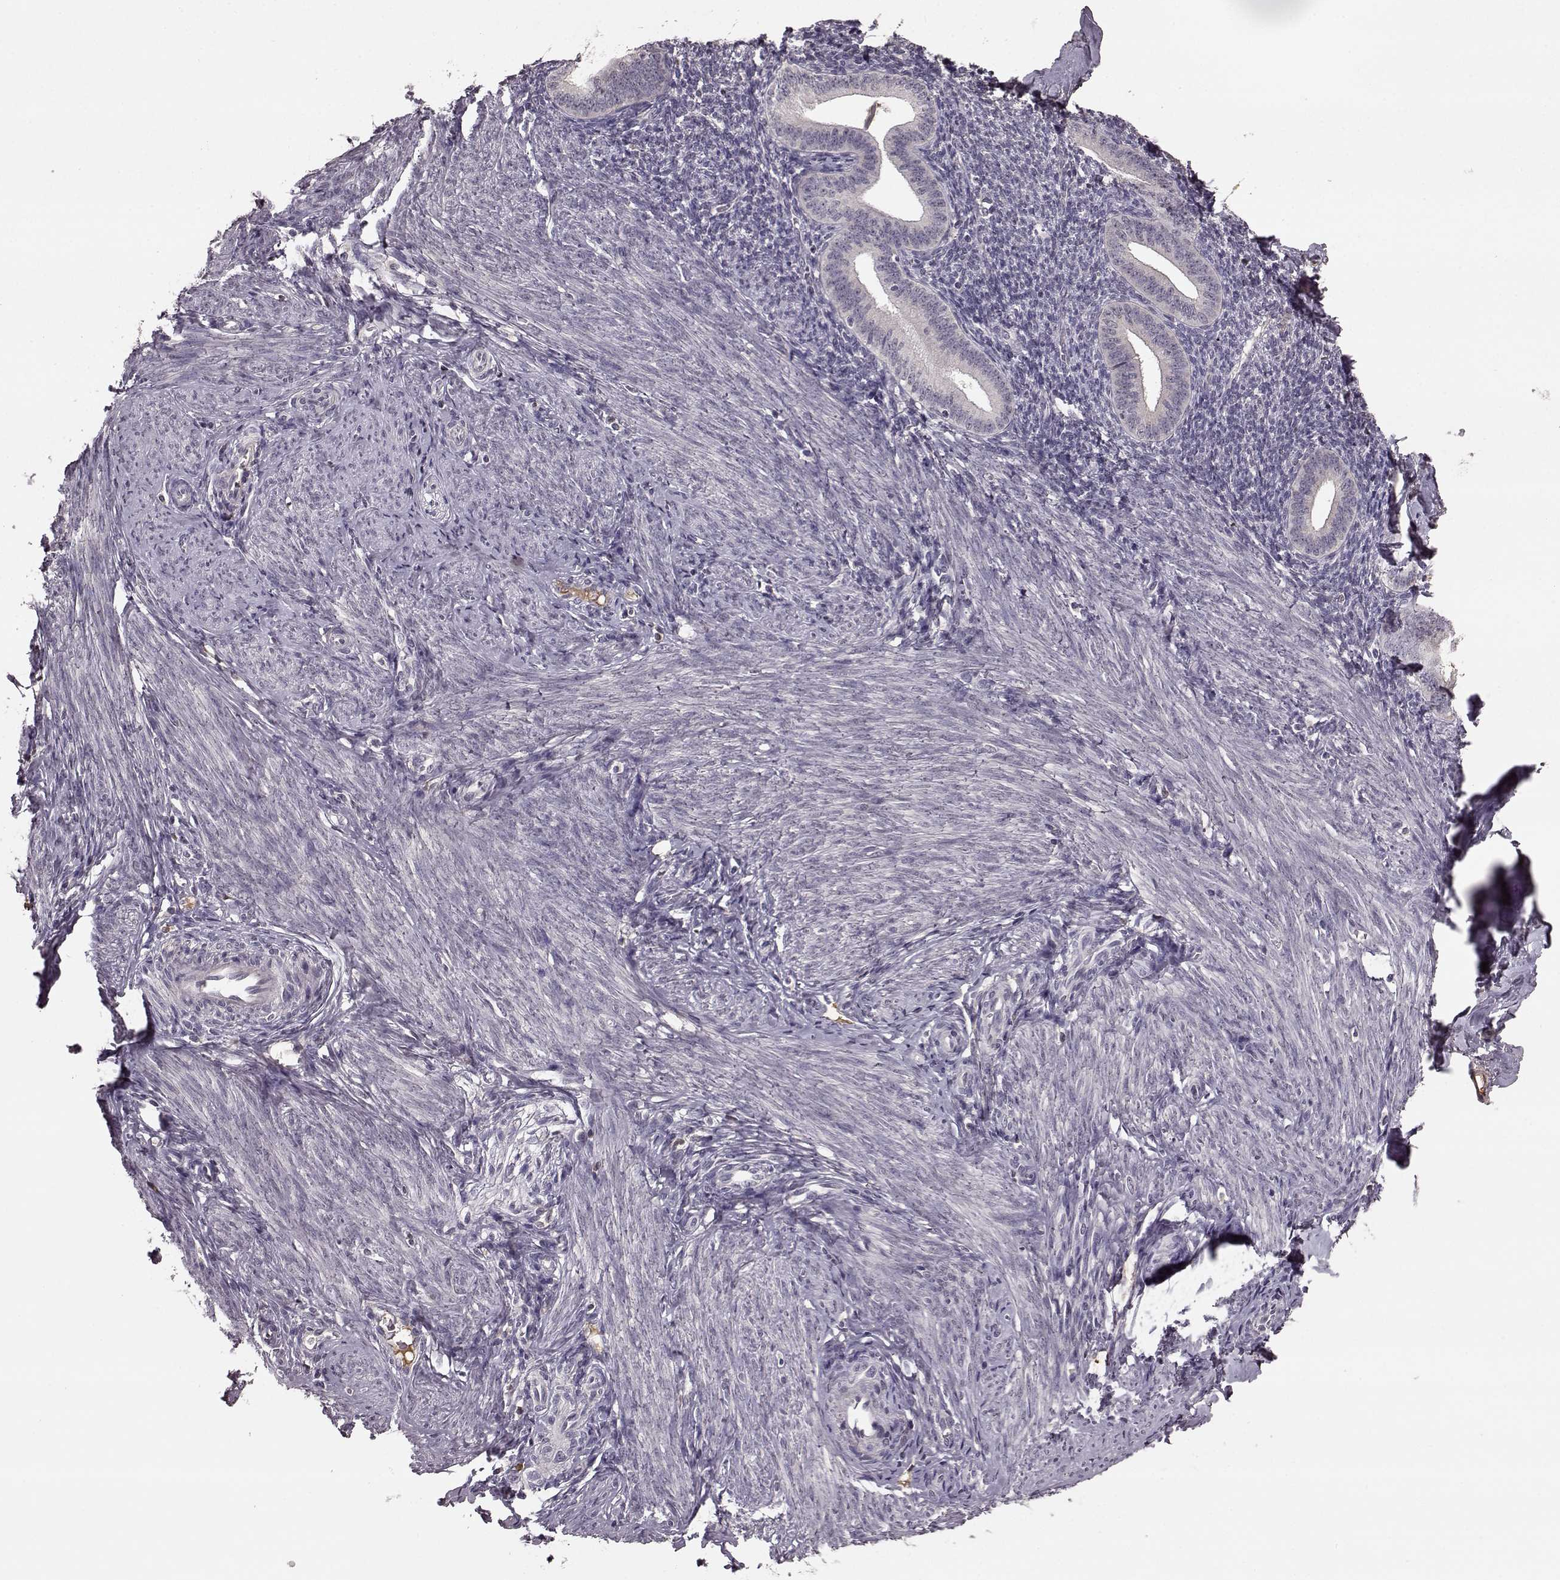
{"staining": {"intensity": "negative", "quantity": "none", "location": "none"}, "tissue": "endometrium", "cell_type": "Cells in endometrial stroma", "image_type": "normal", "snomed": [{"axis": "morphology", "description": "Normal tissue, NOS"}, {"axis": "topography", "description": "Endometrium"}], "caption": "The micrograph demonstrates no staining of cells in endometrial stroma in benign endometrium.", "gene": "NRL", "patient": {"sex": "female", "age": 40}}